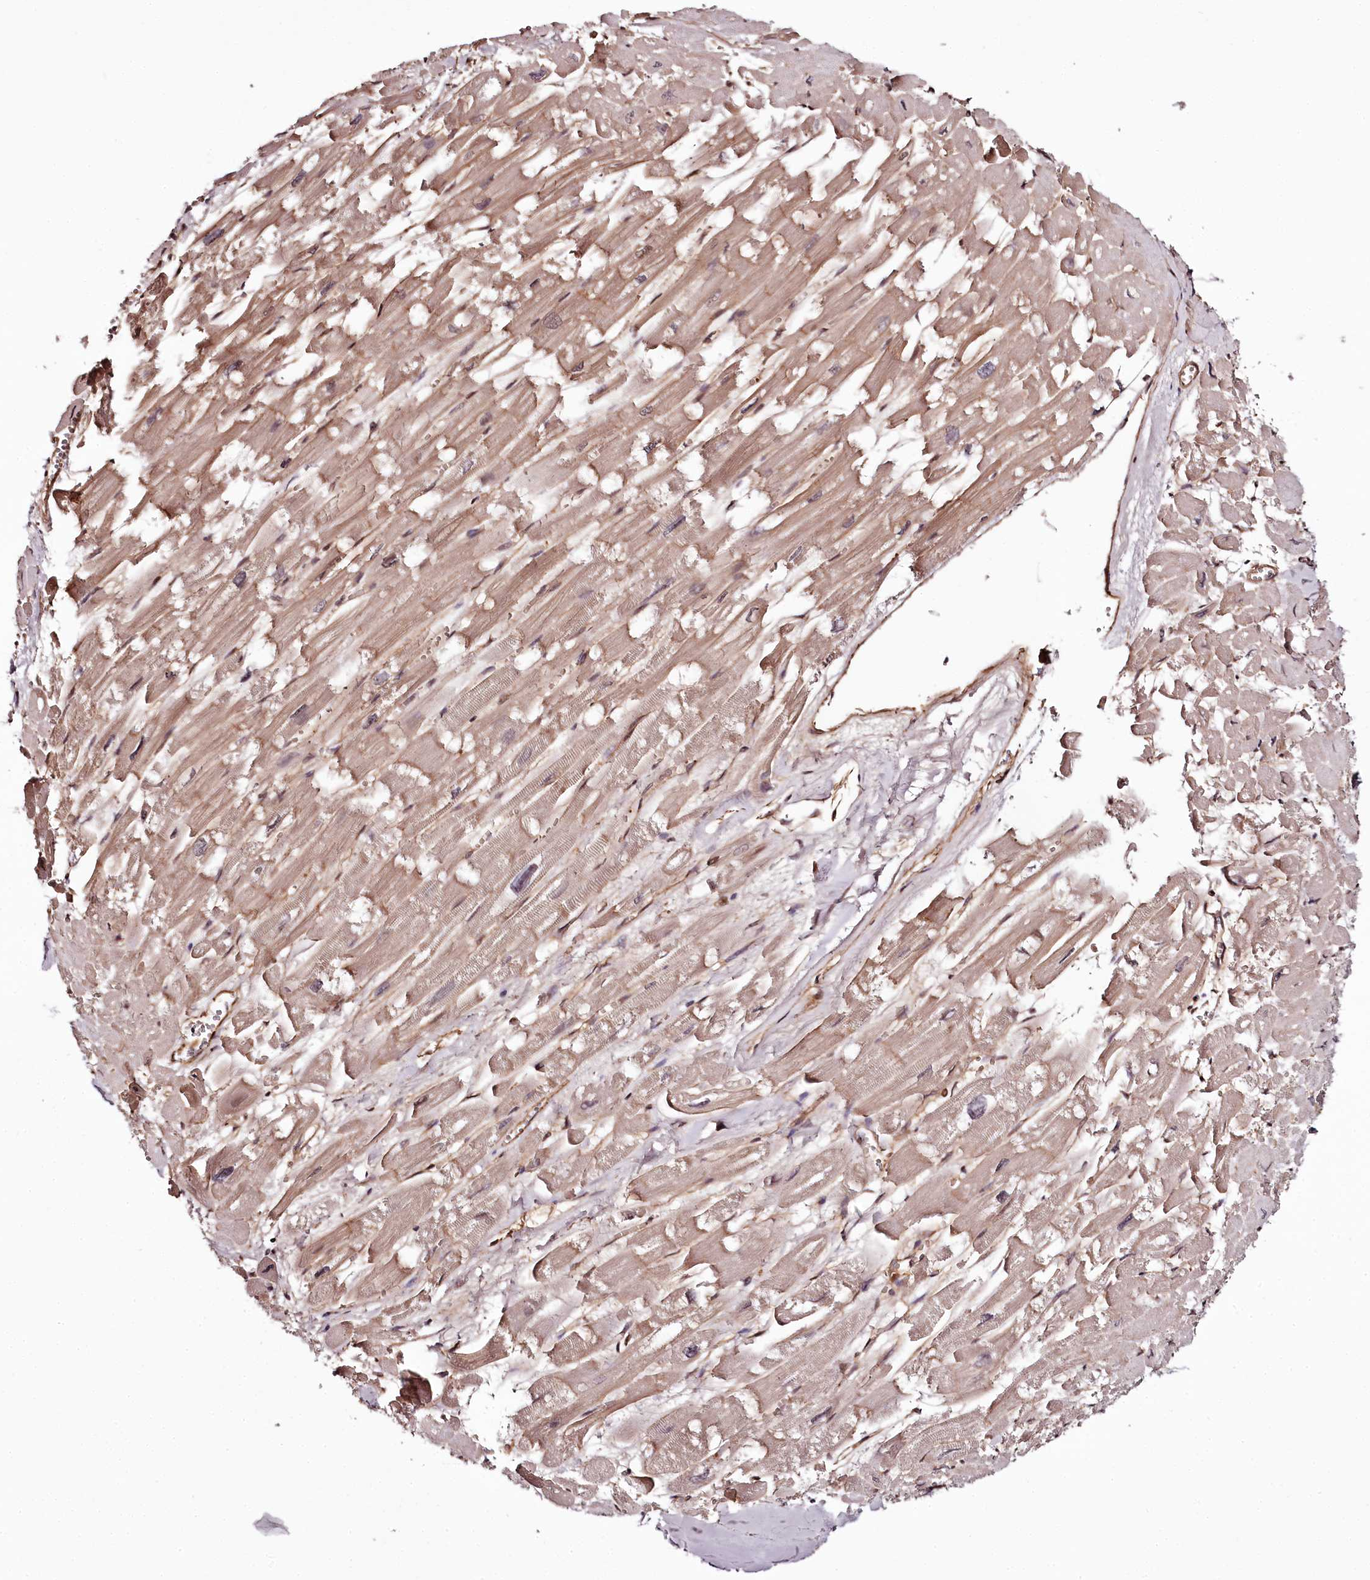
{"staining": {"intensity": "moderate", "quantity": ">75%", "location": "cytoplasmic/membranous,nuclear"}, "tissue": "heart muscle", "cell_type": "Cardiomyocytes", "image_type": "normal", "snomed": [{"axis": "morphology", "description": "Normal tissue, NOS"}, {"axis": "topography", "description": "Heart"}], "caption": "The image demonstrates staining of unremarkable heart muscle, revealing moderate cytoplasmic/membranous,nuclear protein expression (brown color) within cardiomyocytes.", "gene": "TTC33", "patient": {"sex": "male", "age": 54}}